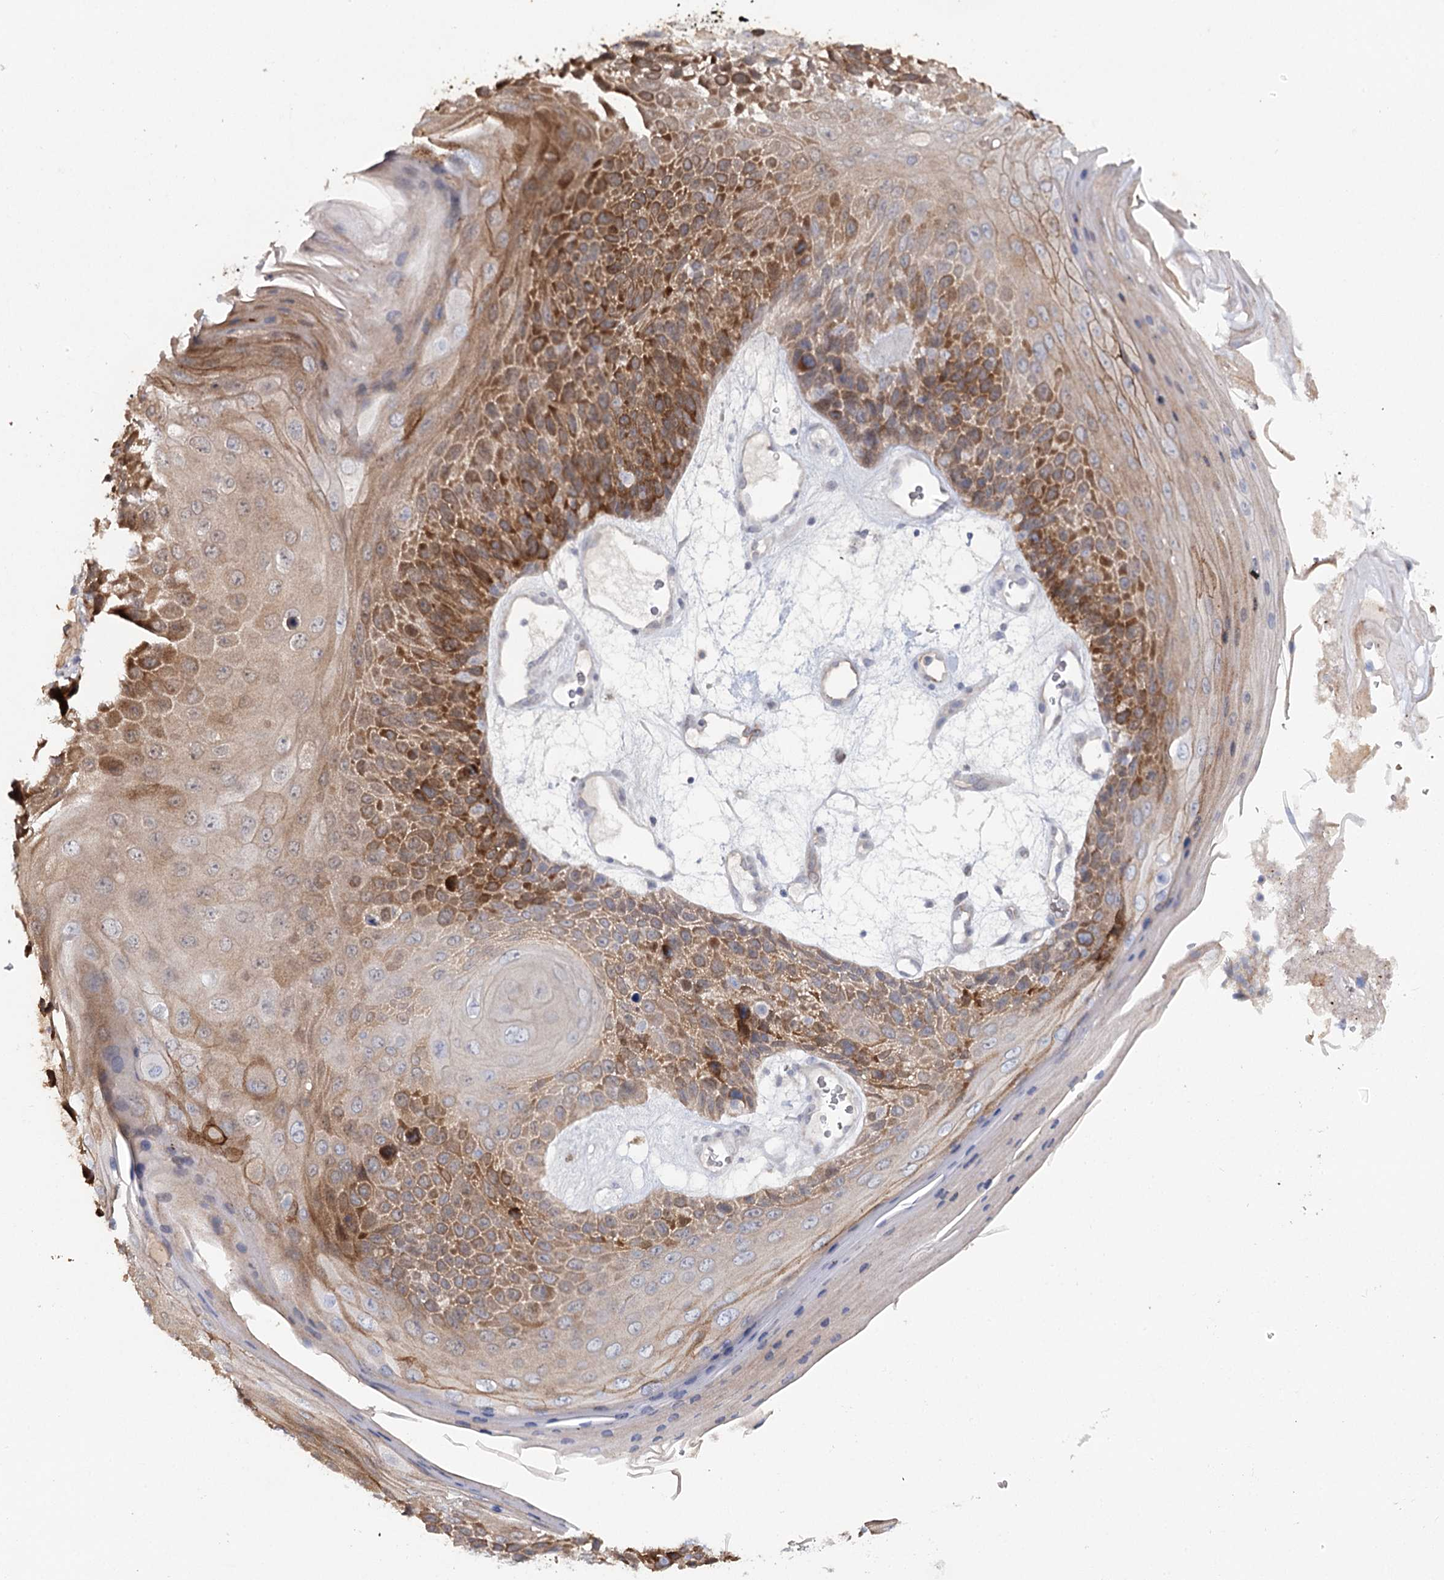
{"staining": {"intensity": "moderate", "quantity": ">75%", "location": "cytoplasmic/membranous"}, "tissue": "skin cancer", "cell_type": "Tumor cells", "image_type": "cancer", "snomed": [{"axis": "morphology", "description": "Squamous cell carcinoma, NOS"}, {"axis": "topography", "description": "Skin"}], "caption": "DAB immunohistochemical staining of human skin squamous cell carcinoma reveals moderate cytoplasmic/membranous protein positivity in approximately >75% of tumor cells.", "gene": "MAP3K13", "patient": {"sex": "female", "age": 88}}